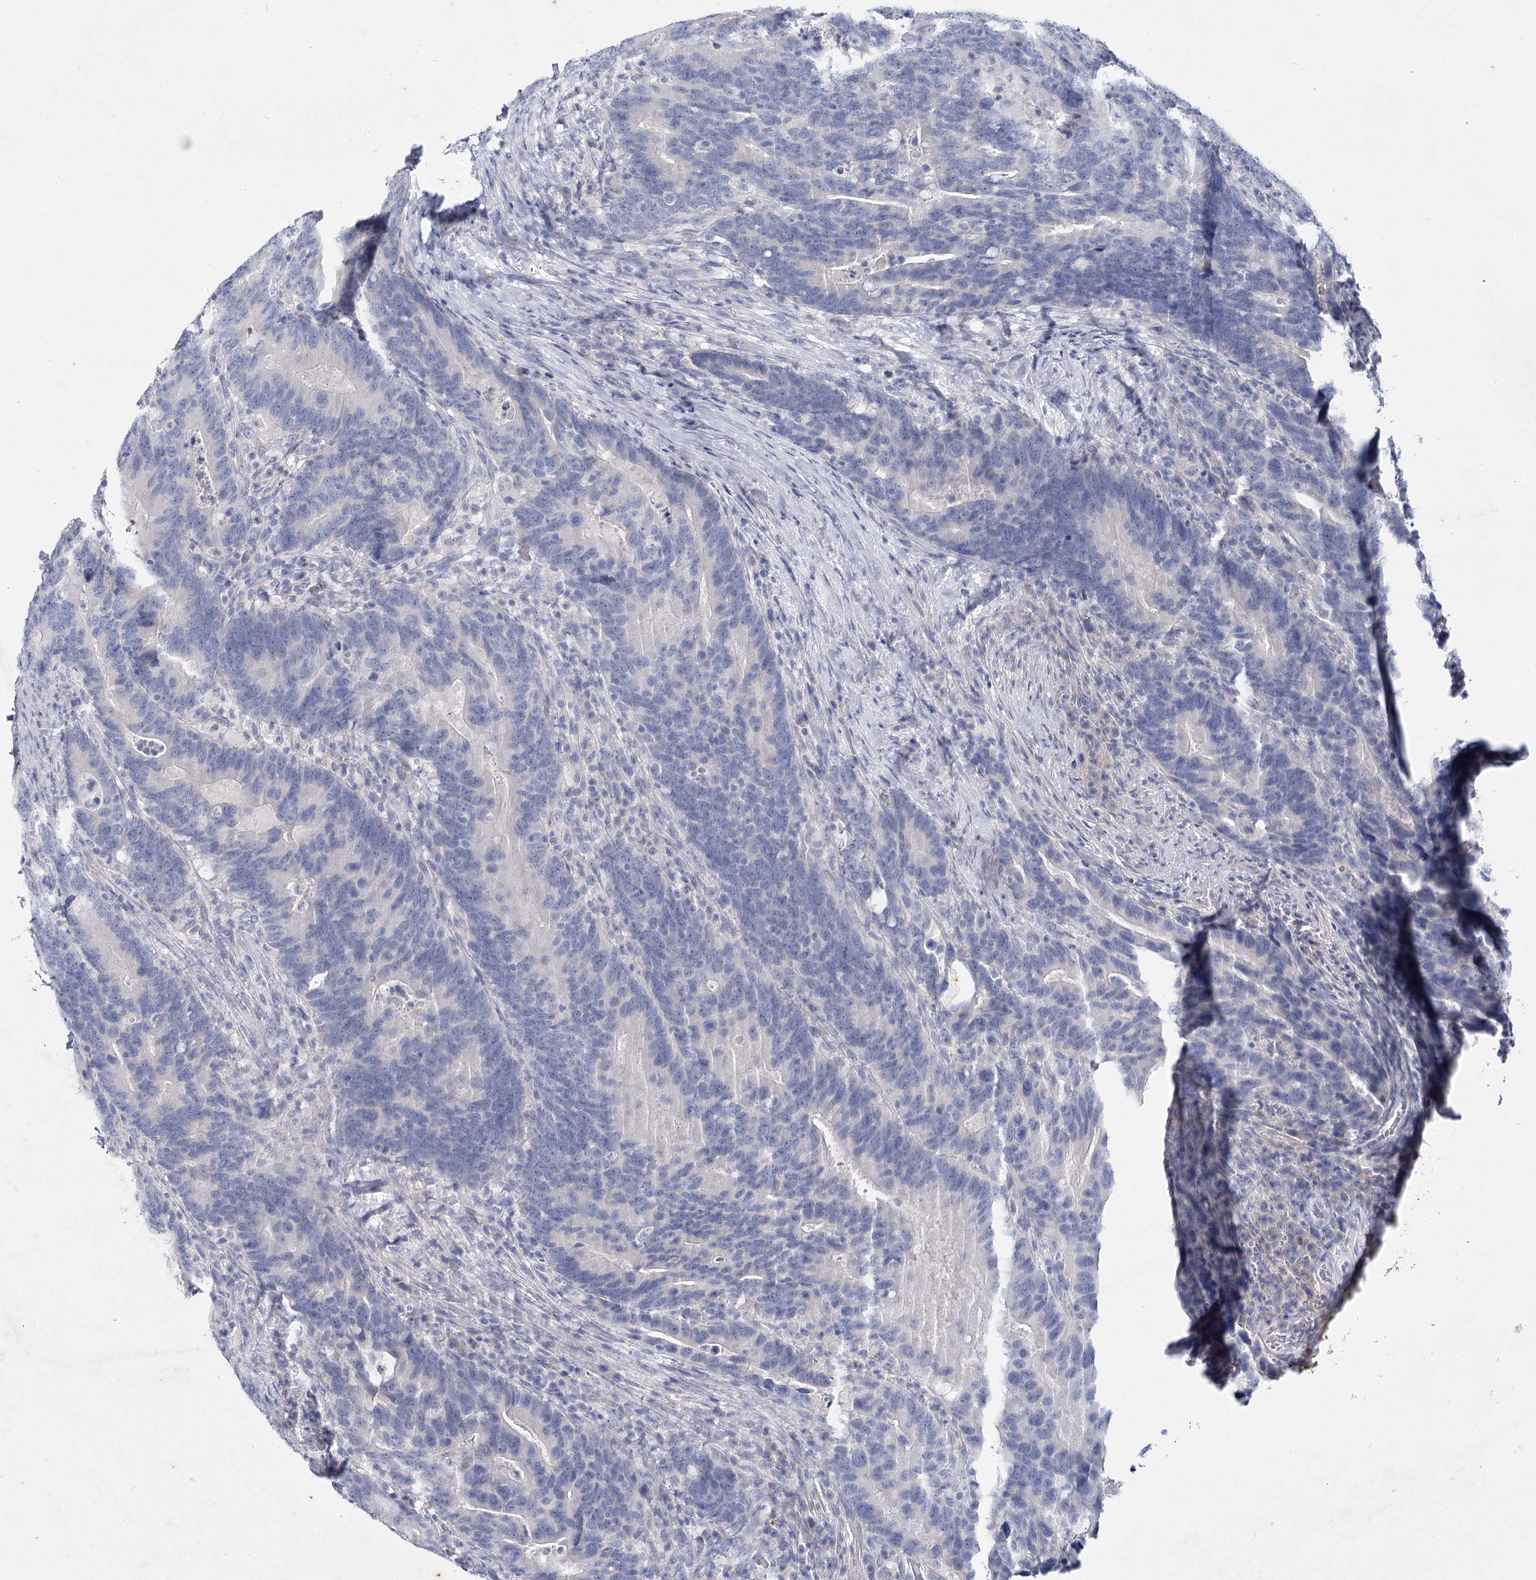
{"staining": {"intensity": "negative", "quantity": "none", "location": "none"}, "tissue": "colorectal cancer", "cell_type": "Tumor cells", "image_type": "cancer", "snomed": [{"axis": "morphology", "description": "Adenocarcinoma, NOS"}, {"axis": "topography", "description": "Colon"}], "caption": "IHC histopathology image of colorectal adenocarcinoma stained for a protein (brown), which displays no staining in tumor cells. Brightfield microscopy of IHC stained with DAB (brown) and hematoxylin (blue), captured at high magnification.", "gene": "CCDC73", "patient": {"sex": "female", "age": 66}}